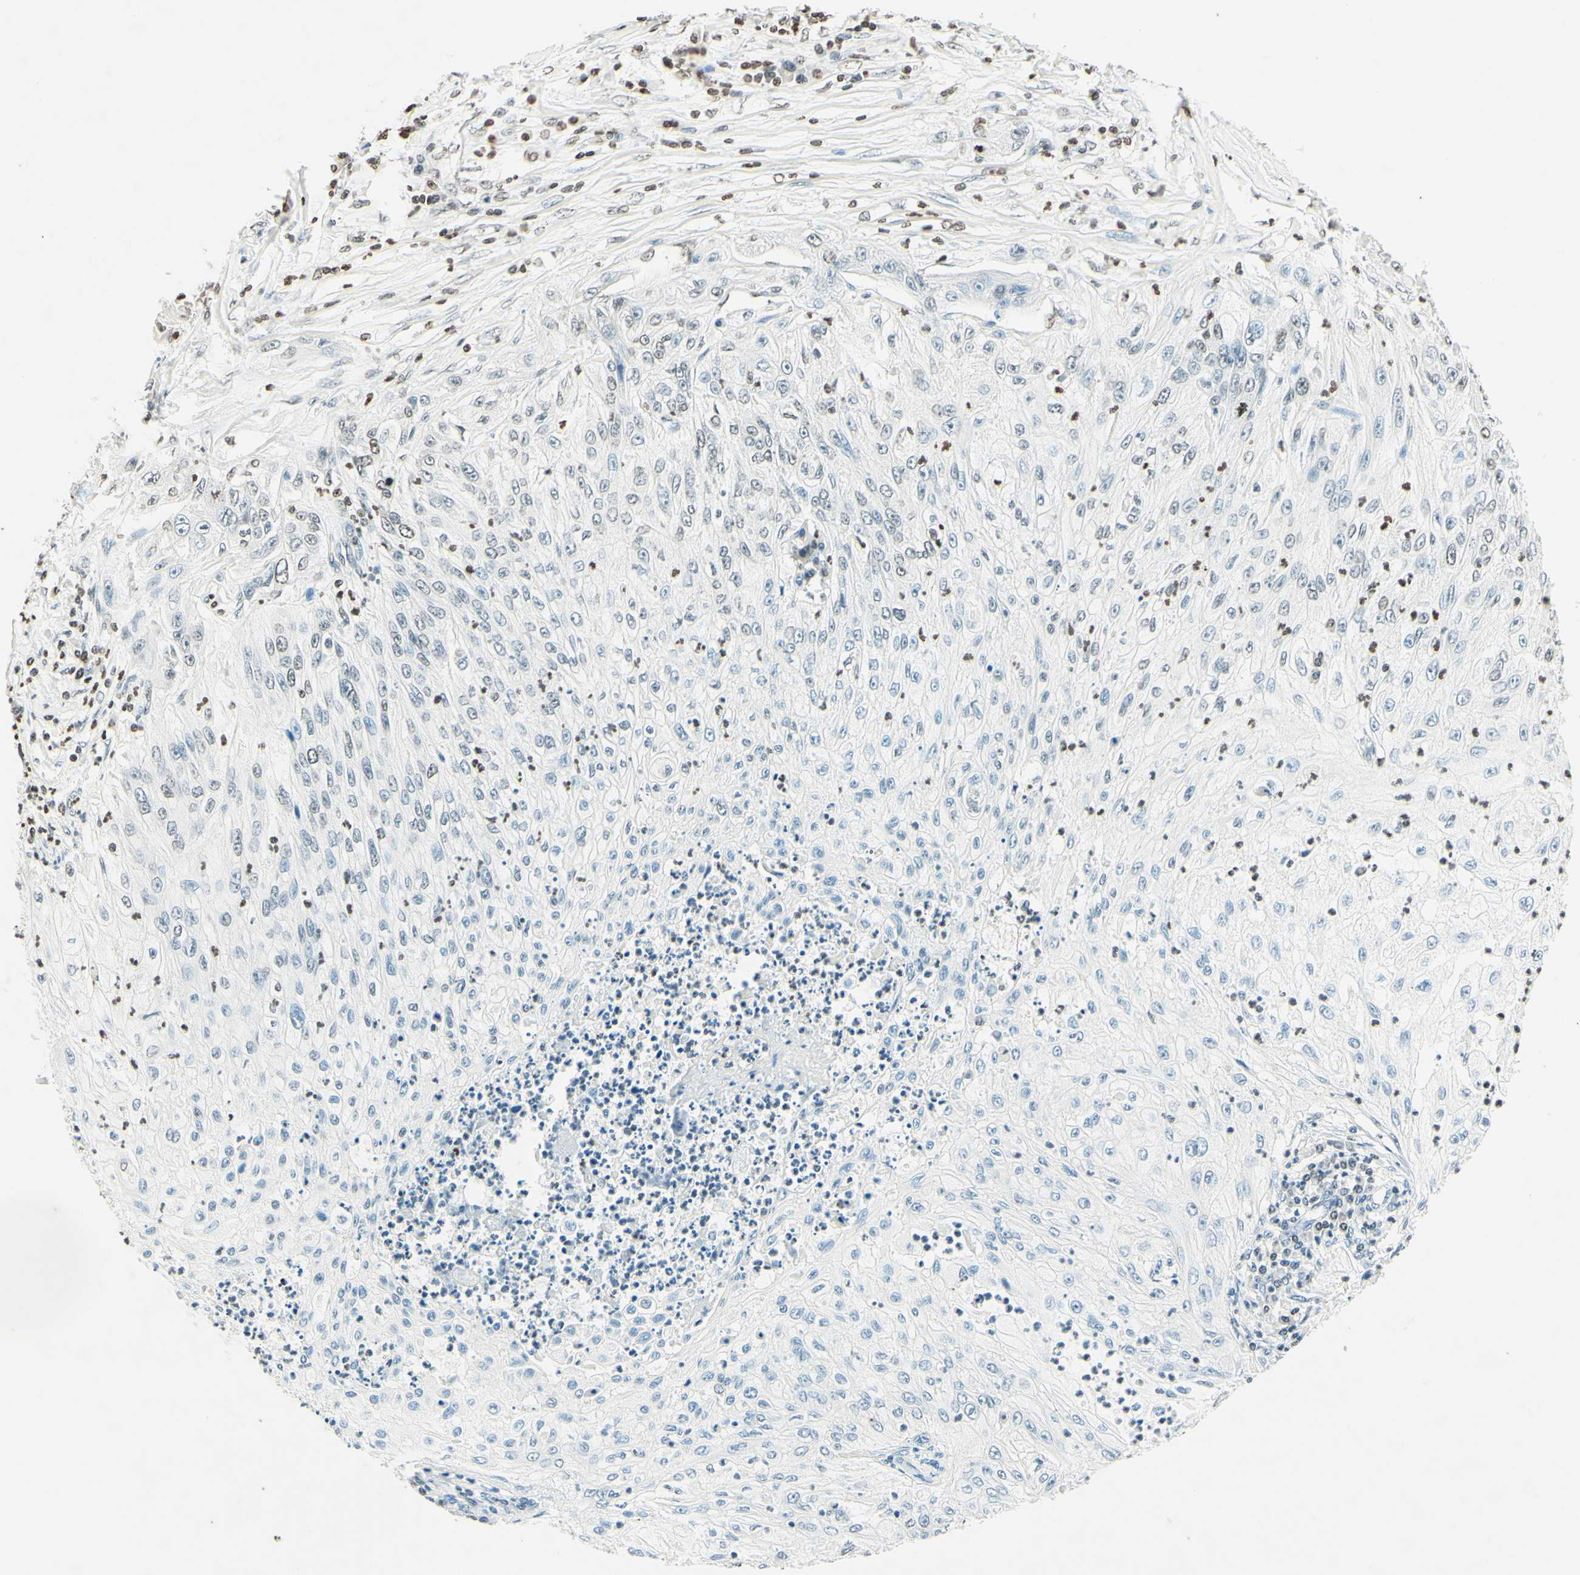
{"staining": {"intensity": "weak", "quantity": "<25%", "location": "nuclear"}, "tissue": "lung cancer", "cell_type": "Tumor cells", "image_type": "cancer", "snomed": [{"axis": "morphology", "description": "Inflammation, NOS"}, {"axis": "morphology", "description": "Squamous cell carcinoma, NOS"}, {"axis": "topography", "description": "Lymph node"}, {"axis": "topography", "description": "Soft tissue"}, {"axis": "topography", "description": "Lung"}], "caption": "Tumor cells show no significant expression in lung squamous cell carcinoma.", "gene": "MSH2", "patient": {"sex": "male", "age": 66}}